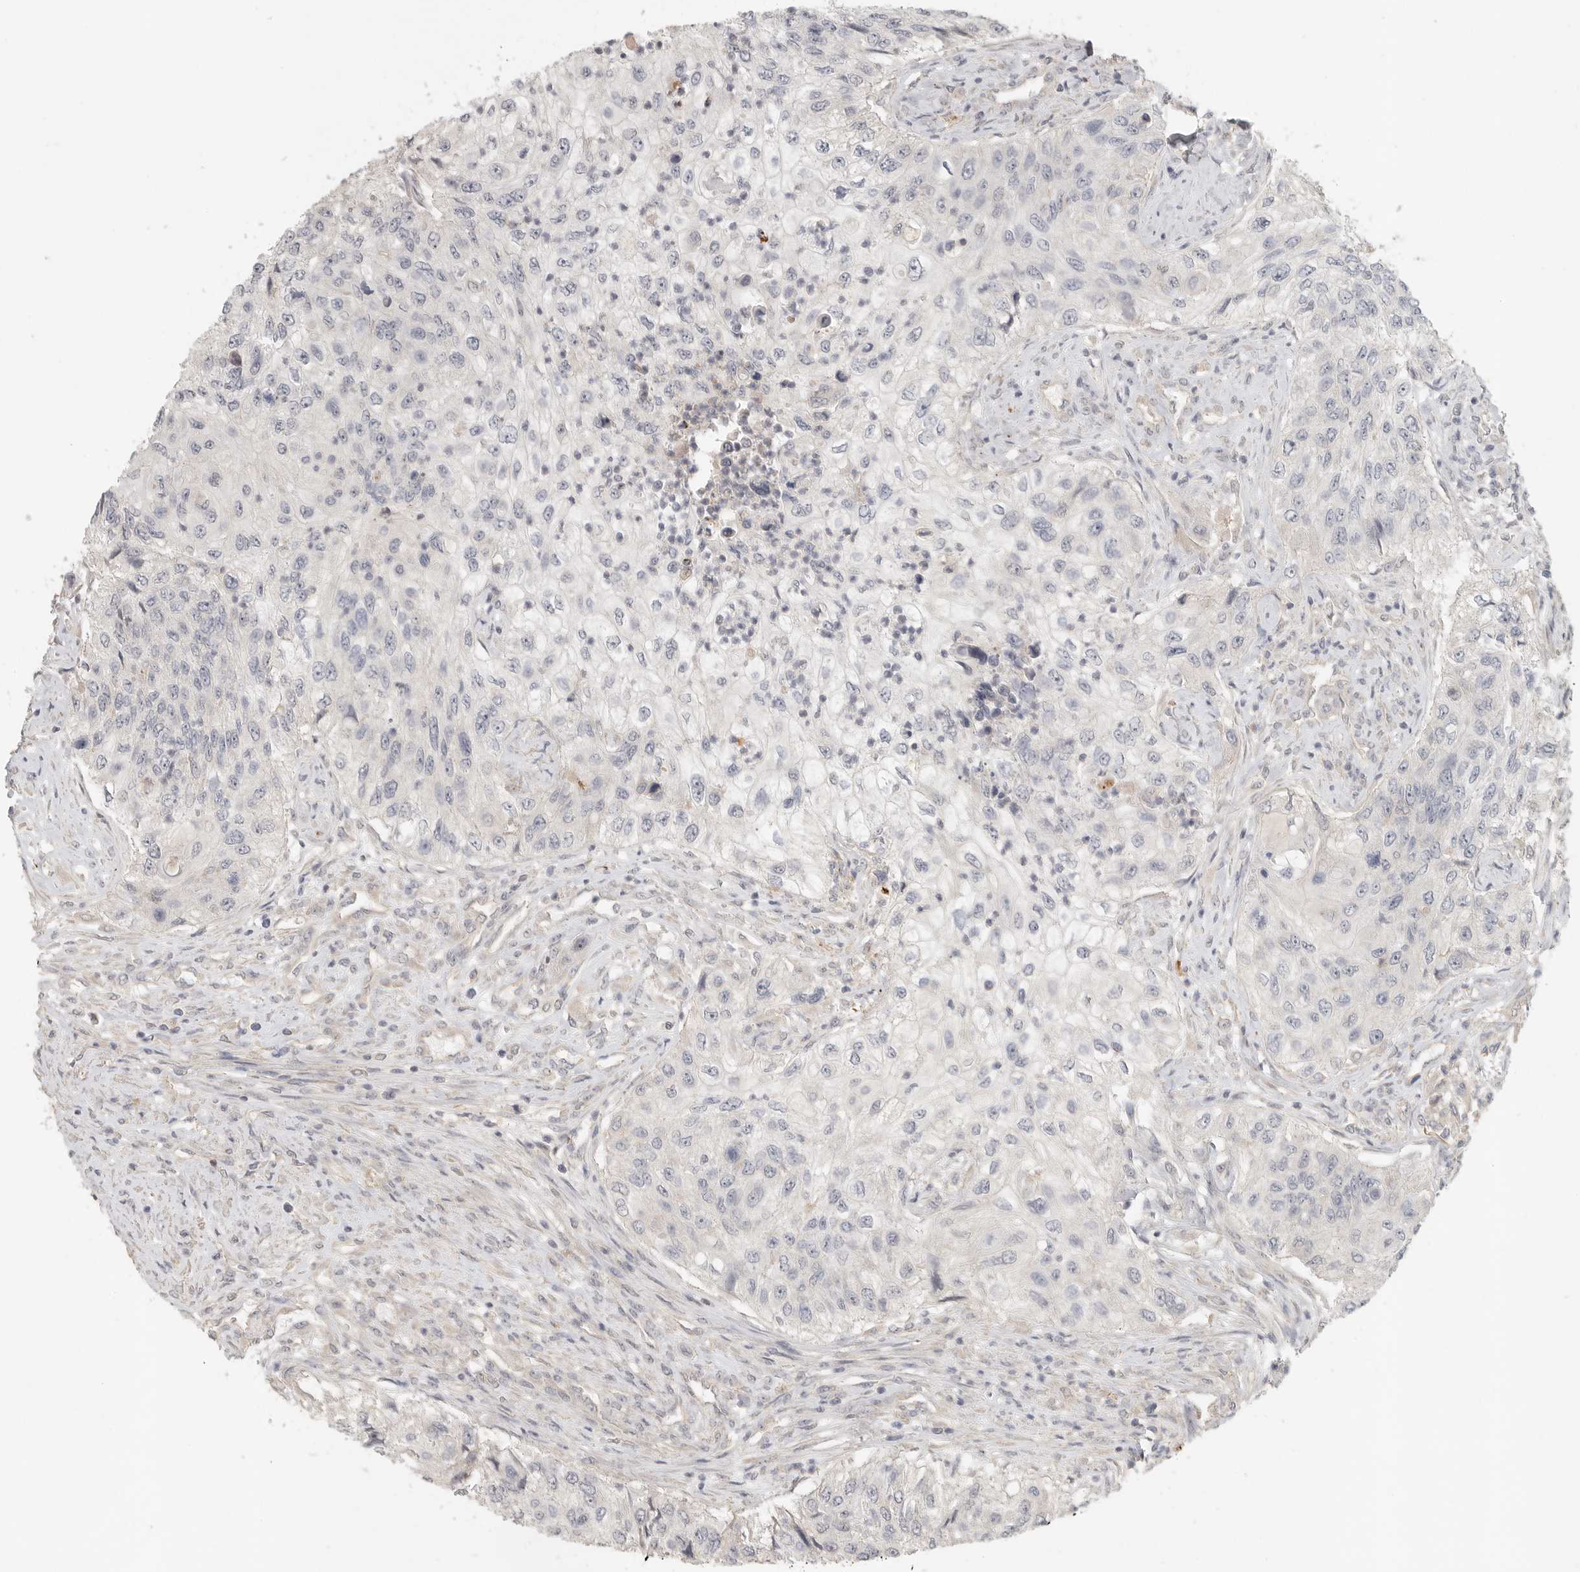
{"staining": {"intensity": "negative", "quantity": "none", "location": "none"}, "tissue": "urothelial cancer", "cell_type": "Tumor cells", "image_type": "cancer", "snomed": [{"axis": "morphology", "description": "Urothelial carcinoma, High grade"}, {"axis": "topography", "description": "Urinary bladder"}], "caption": "Immunohistochemical staining of human urothelial carcinoma (high-grade) exhibits no significant staining in tumor cells.", "gene": "HDAC6", "patient": {"sex": "female", "age": 60}}